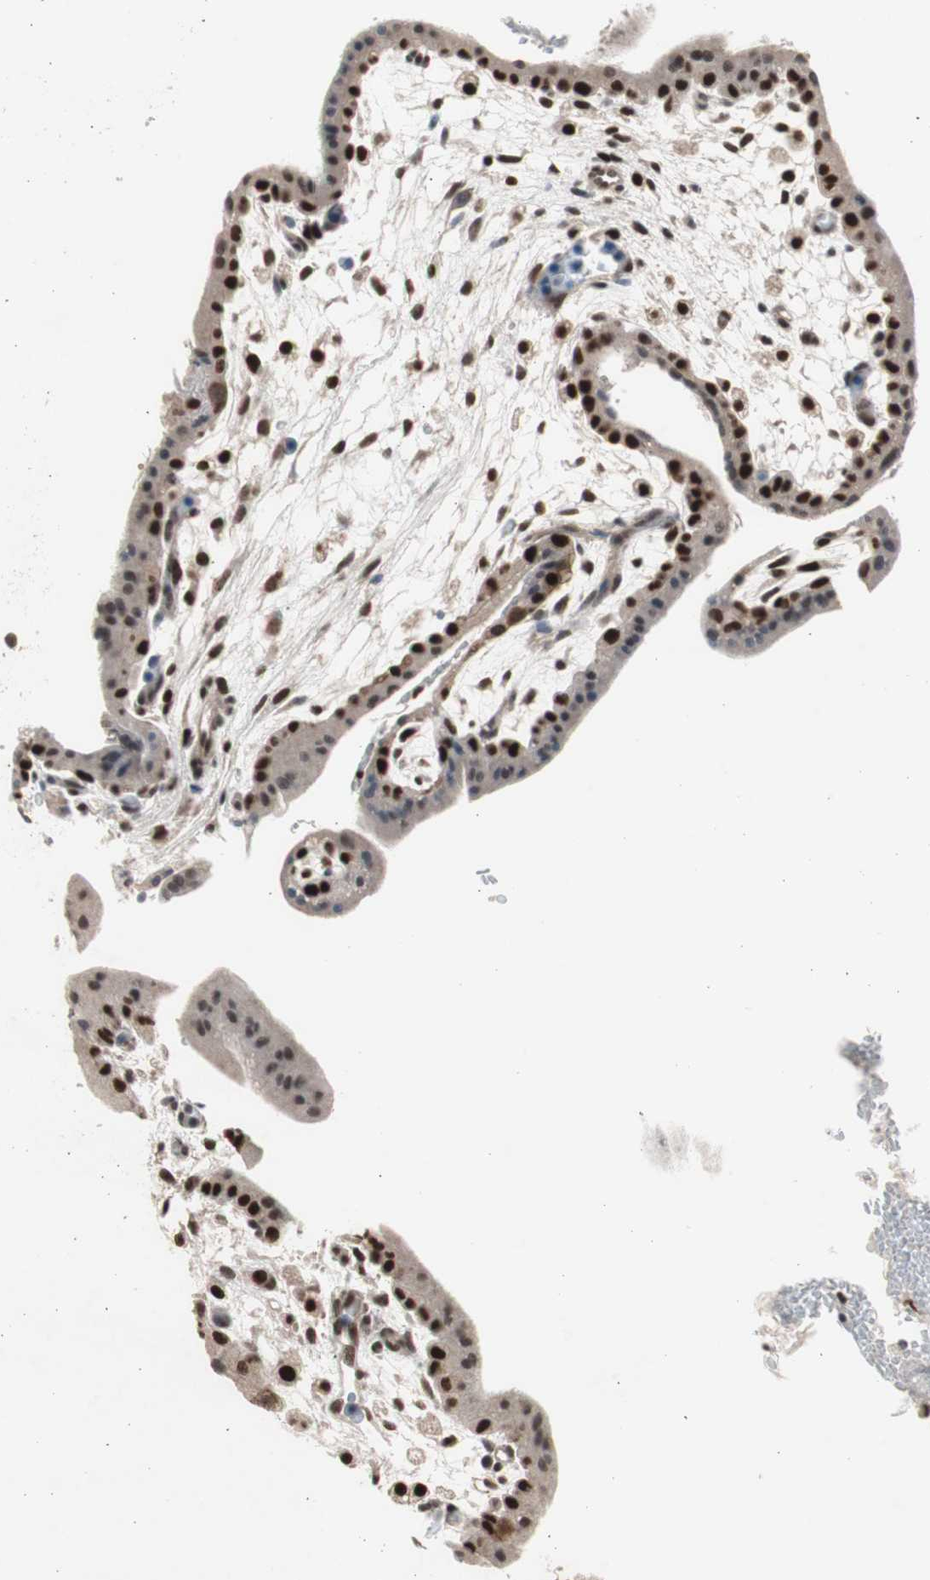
{"staining": {"intensity": "strong", "quantity": ">75%", "location": "cytoplasmic/membranous,nuclear"}, "tissue": "placenta", "cell_type": "Decidual cells", "image_type": "normal", "snomed": [{"axis": "morphology", "description": "Normal tissue, NOS"}, {"axis": "topography", "description": "Placenta"}], "caption": "A high amount of strong cytoplasmic/membranous,nuclear positivity is seen in approximately >75% of decidual cells in benign placenta. (DAB IHC with brightfield microscopy, high magnification).", "gene": "RPA1", "patient": {"sex": "female", "age": 35}}